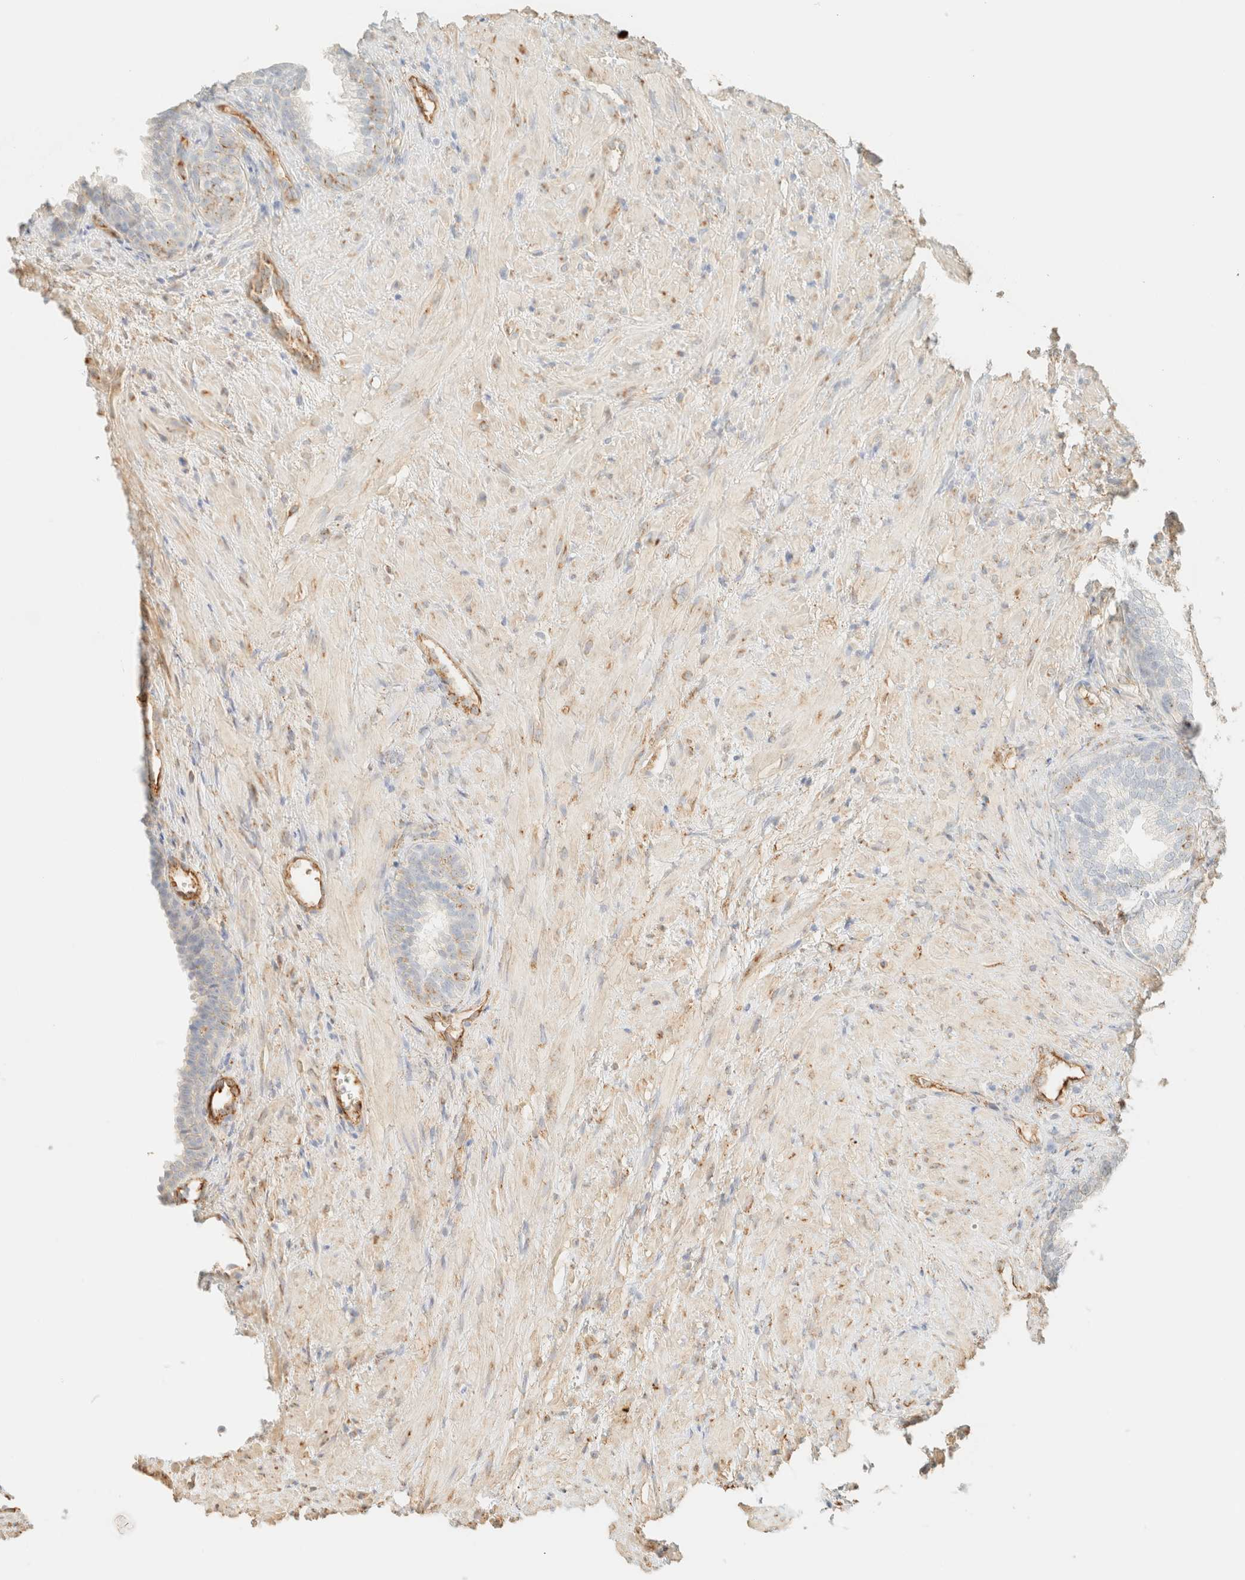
{"staining": {"intensity": "weak", "quantity": "<25%", "location": "cytoplasmic/membranous"}, "tissue": "prostate", "cell_type": "Glandular cells", "image_type": "normal", "snomed": [{"axis": "morphology", "description": "Normal tissue, NOS"}, {"axis": "topography", "description": "Prostate"}], "caption": "Glandular cells show no significant protein expression in normal prostate. (DAB immunohistochemistry, high magnification).", "gene": "SPARCL1", "patient": {"sex": "male", "age": 76}}